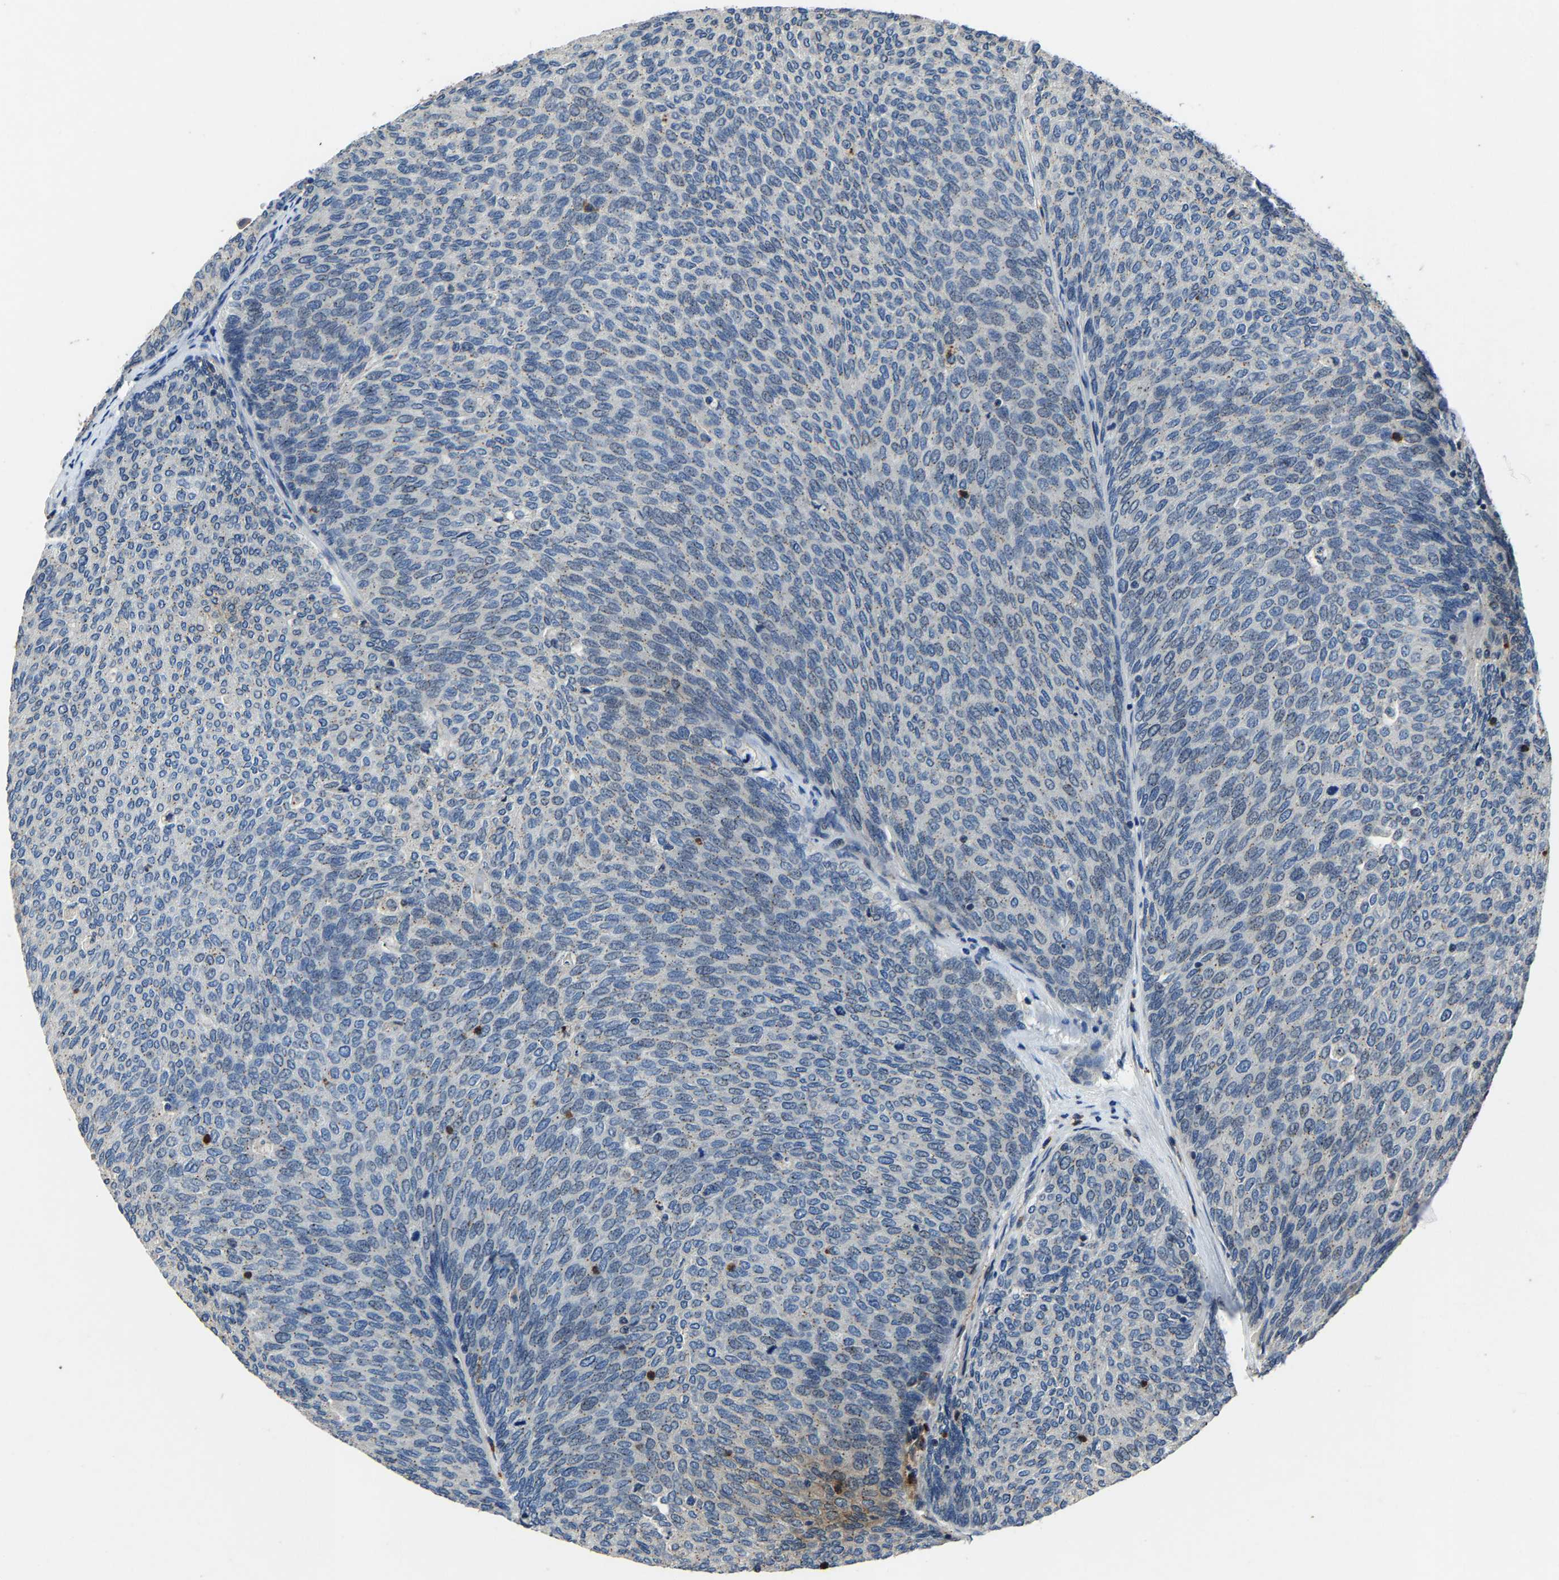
{"staining": {"intensity": "moderate", "quantity": "<25%", "location": "cytoplasmic/membranous"}, "tissue": "urothelial cancer", "cell_type": "Tumor cells", "image_type": "cancer", "snomed": [{"axis": "morphology", "description": "Urothelial carcinoma, Low grade"}, {"axis": "topography", "description": "Urinary bladder"}], "caption": "Protein analysis of low-grade urothelial carcinoma tissue reveals moderate cytoplasmic/membranous staining in approximately <25% of tumor cells.", "gene": "PCNX2", "patient": {"sex": "female", "age": 79}}